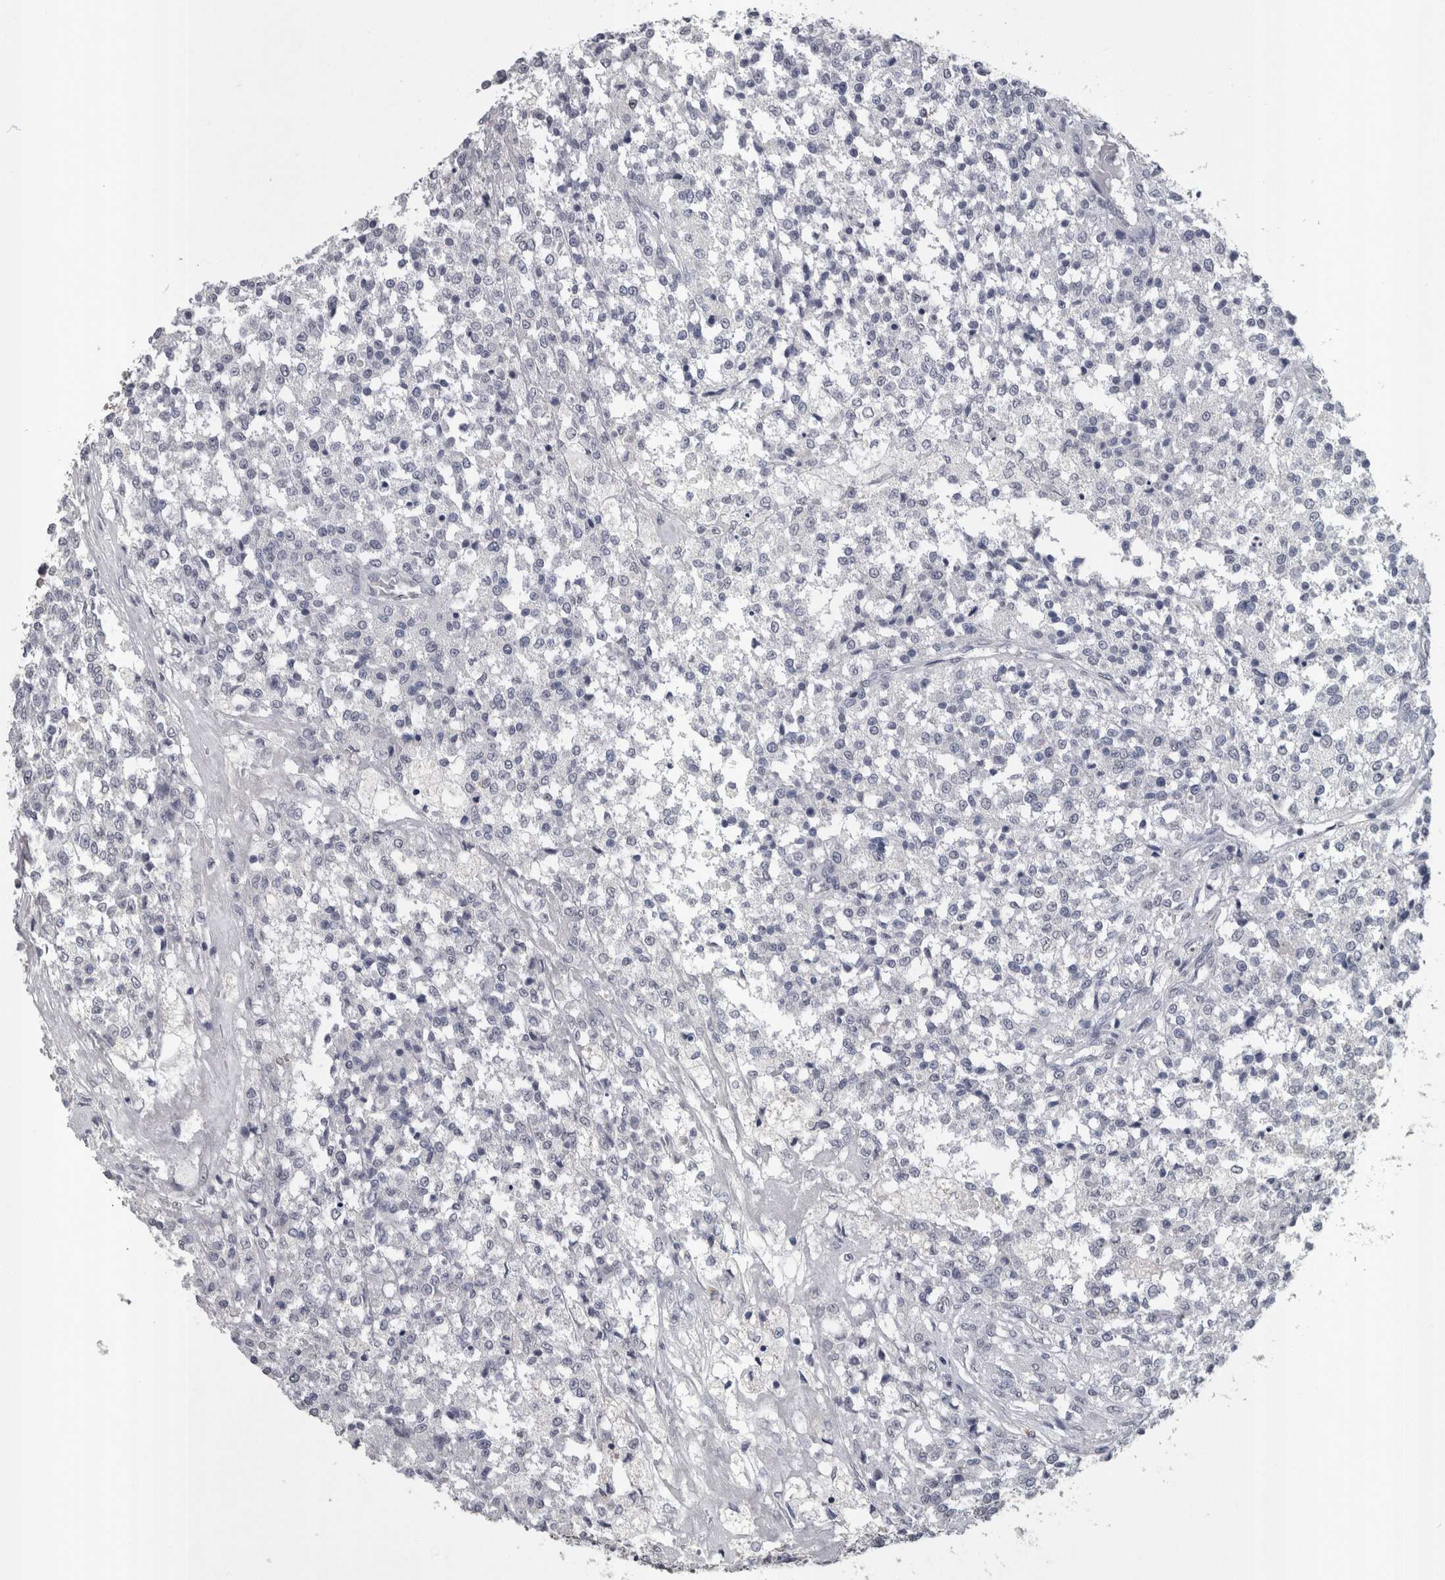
{"staining": {"intensity": "negative", "quantity": "none", "location": "none"}, "tissue": "testis cancer", "cell_type": "Tumor cells", "image_type": "cancer", "snomed": [{"axis": "morphology", "description": "Seminoma, NOS"}, {"axis": "topography", "description": "Testis"}], "caption": "Immunohistochemical staining of human testis cancer (seminoma) demonstrates no significant staining in tumor cells.", "gene": "PAX5", "patient": {"sex": "male", "age": 59}}